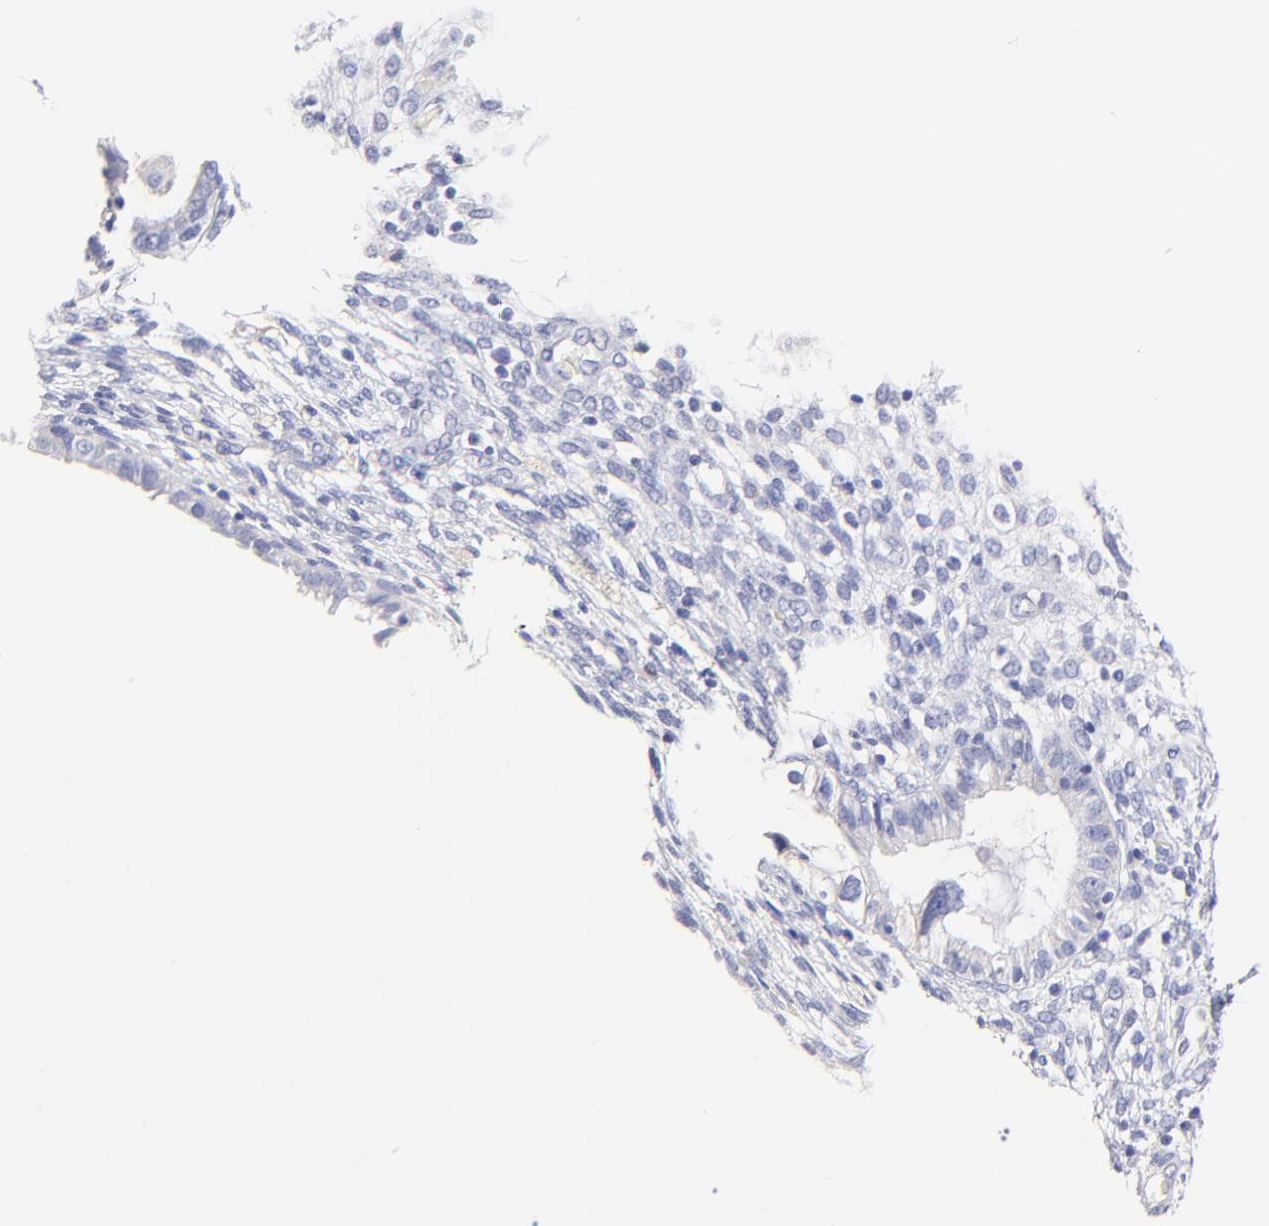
{"staining": {"intensity": "negative", "quantity": "none", "location": "none"}, "tissue": "endometrium", "cell_type": "Cells in endometrial stroma", "image_type": "normal", "snomed": [{"axis": "morphology", "description": "Normal tissue, NOS"}, {"axis": "topography", "description": "Endometrium"}], "caption": "A histopathology image of endometrium stained for a protein demonstrates no brown staining in cells in endometrial stroma.", "gene": "ASB9", "patient": {"sex": "female", "age": 72}}